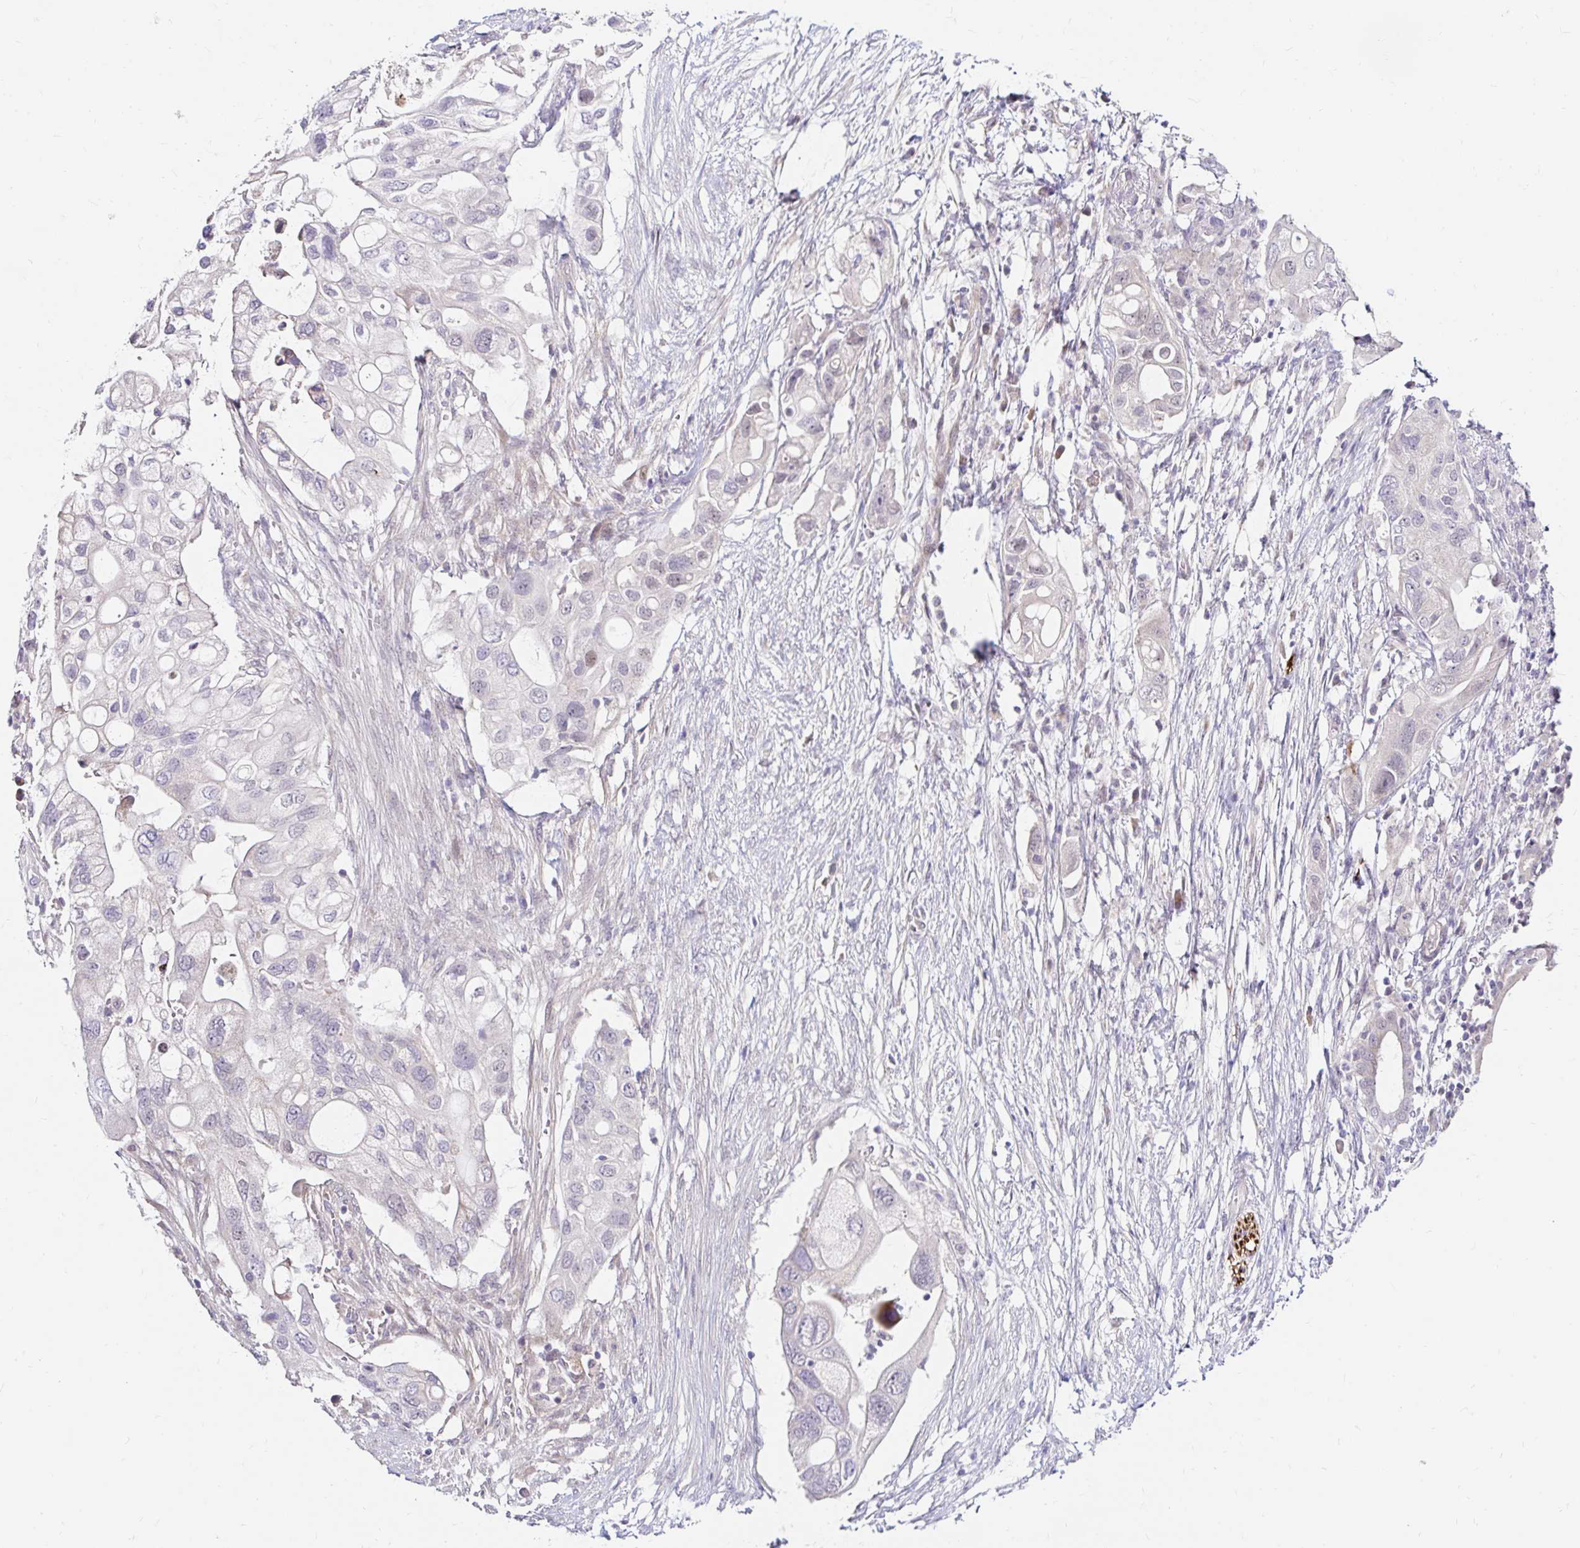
{"staining": {"intensity": "negative", "quantity": "none", "location": "none"}, "tissue": "pancreatic cancer", "cell_type": "Tumor cells", "image_type": "cancer", "snomed": [{"axis": "morphology", "description": "Adenocarcinoma, NOS"}, {"axis": "topography", "description": "Pancreas"}], "caption": "Pancreatic adenocarcinoma was stained to show a protein in brown. There is no significant expression in tumor cells.", "gene": "GUCY1A1", "patient": {"sex": "female", "age": 72}}